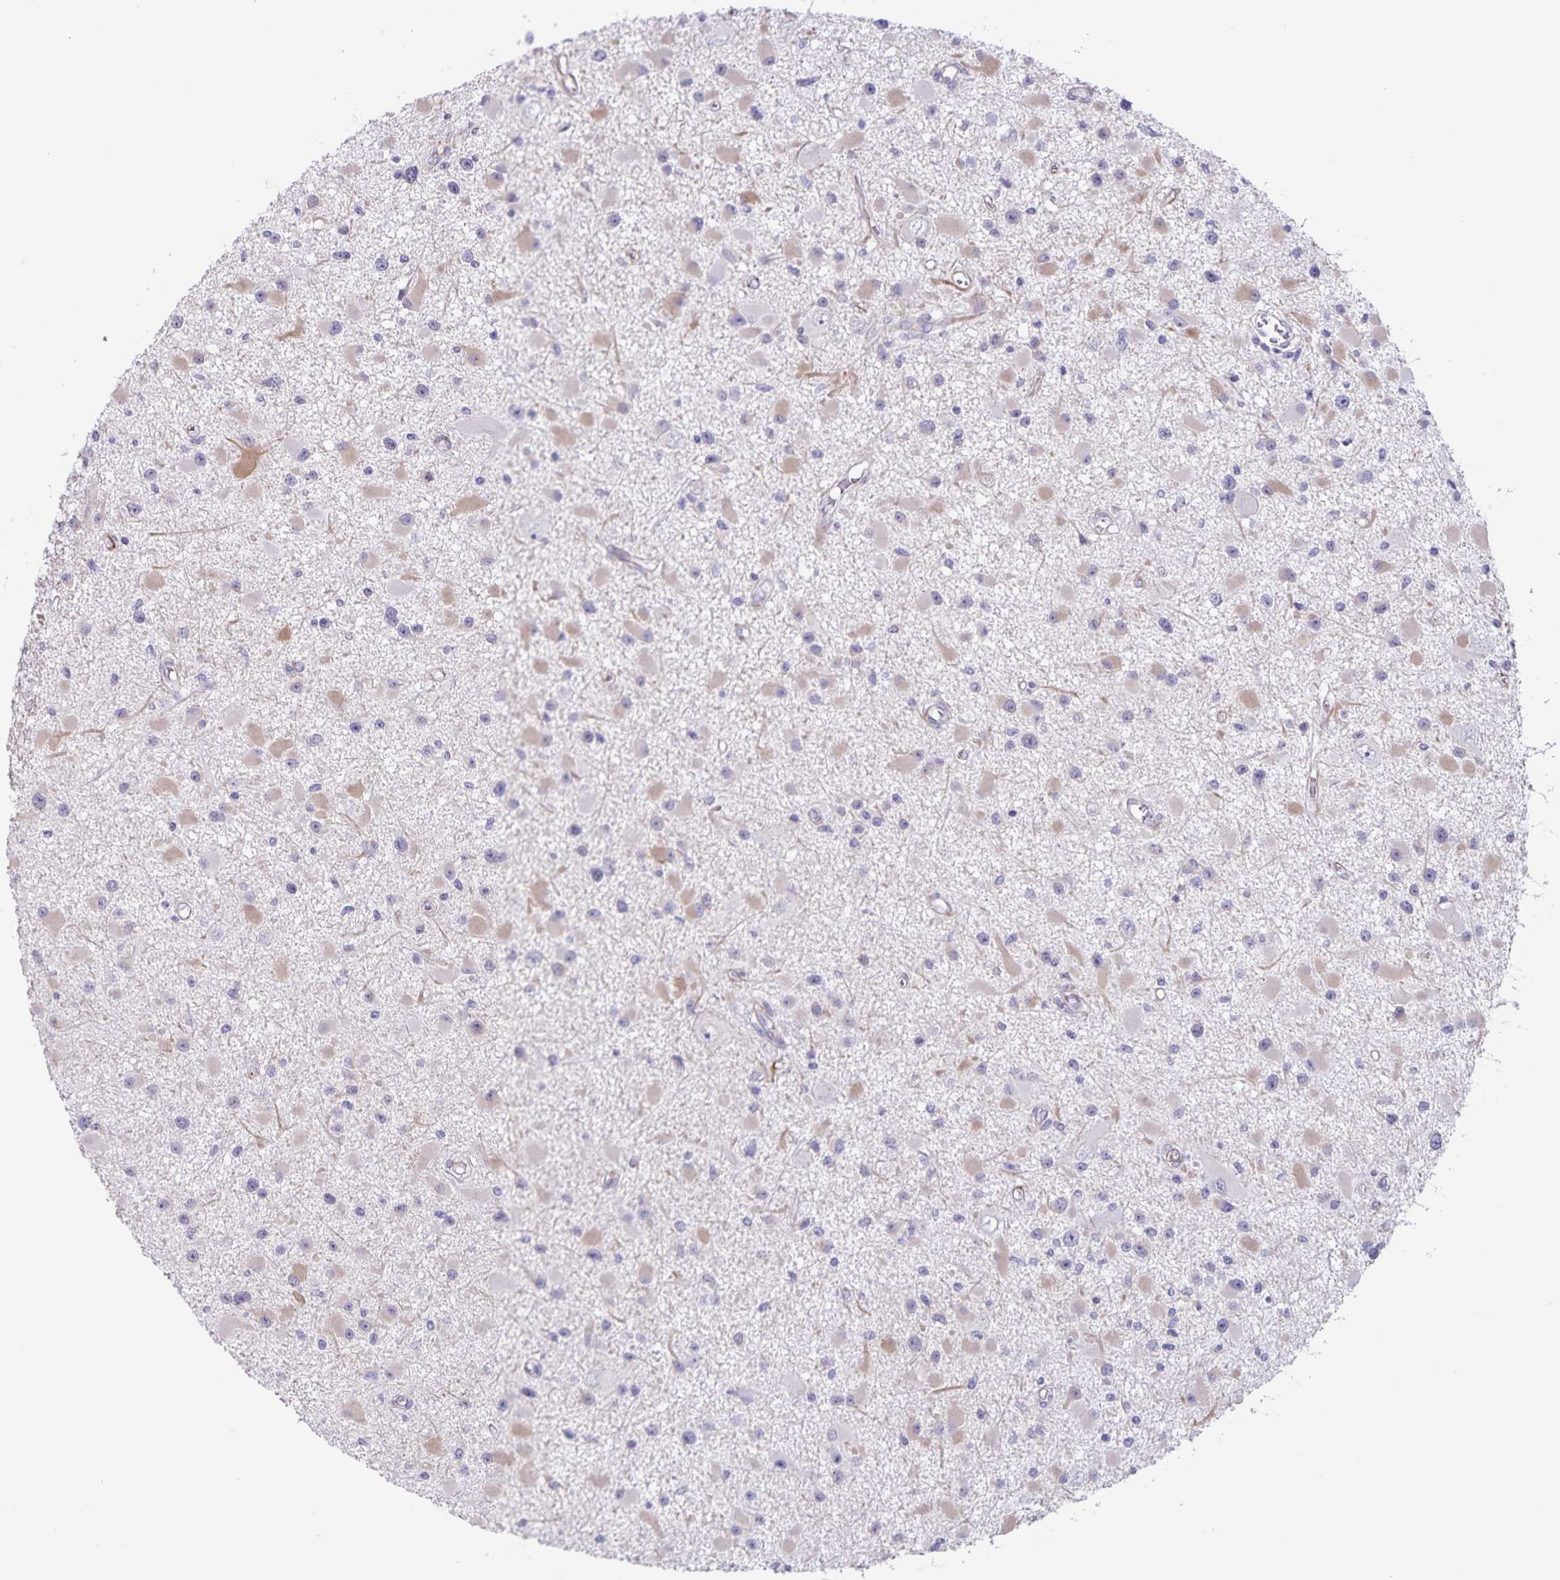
{"staining": {"intensity": "weak", "quantity": "<25%", "location": "cytoplasmic/membranous"}, "tissue": "glioma", "cell_type": "Tumor cells", "image_type": "cancer", "snomed": [{"axis": "morphology", "description": "Glioma, malignant, High grade"}, {"axis": "topography", "description": "Brain"}], "caption": "Micrograph shows no significant protein expression in tumor cells of glioma. (DAB immunohistochemistry visualized using brightfield microscopy, high magnification).", "gene": "SYNM", "patient": {"sex": "male", "age": 54}}